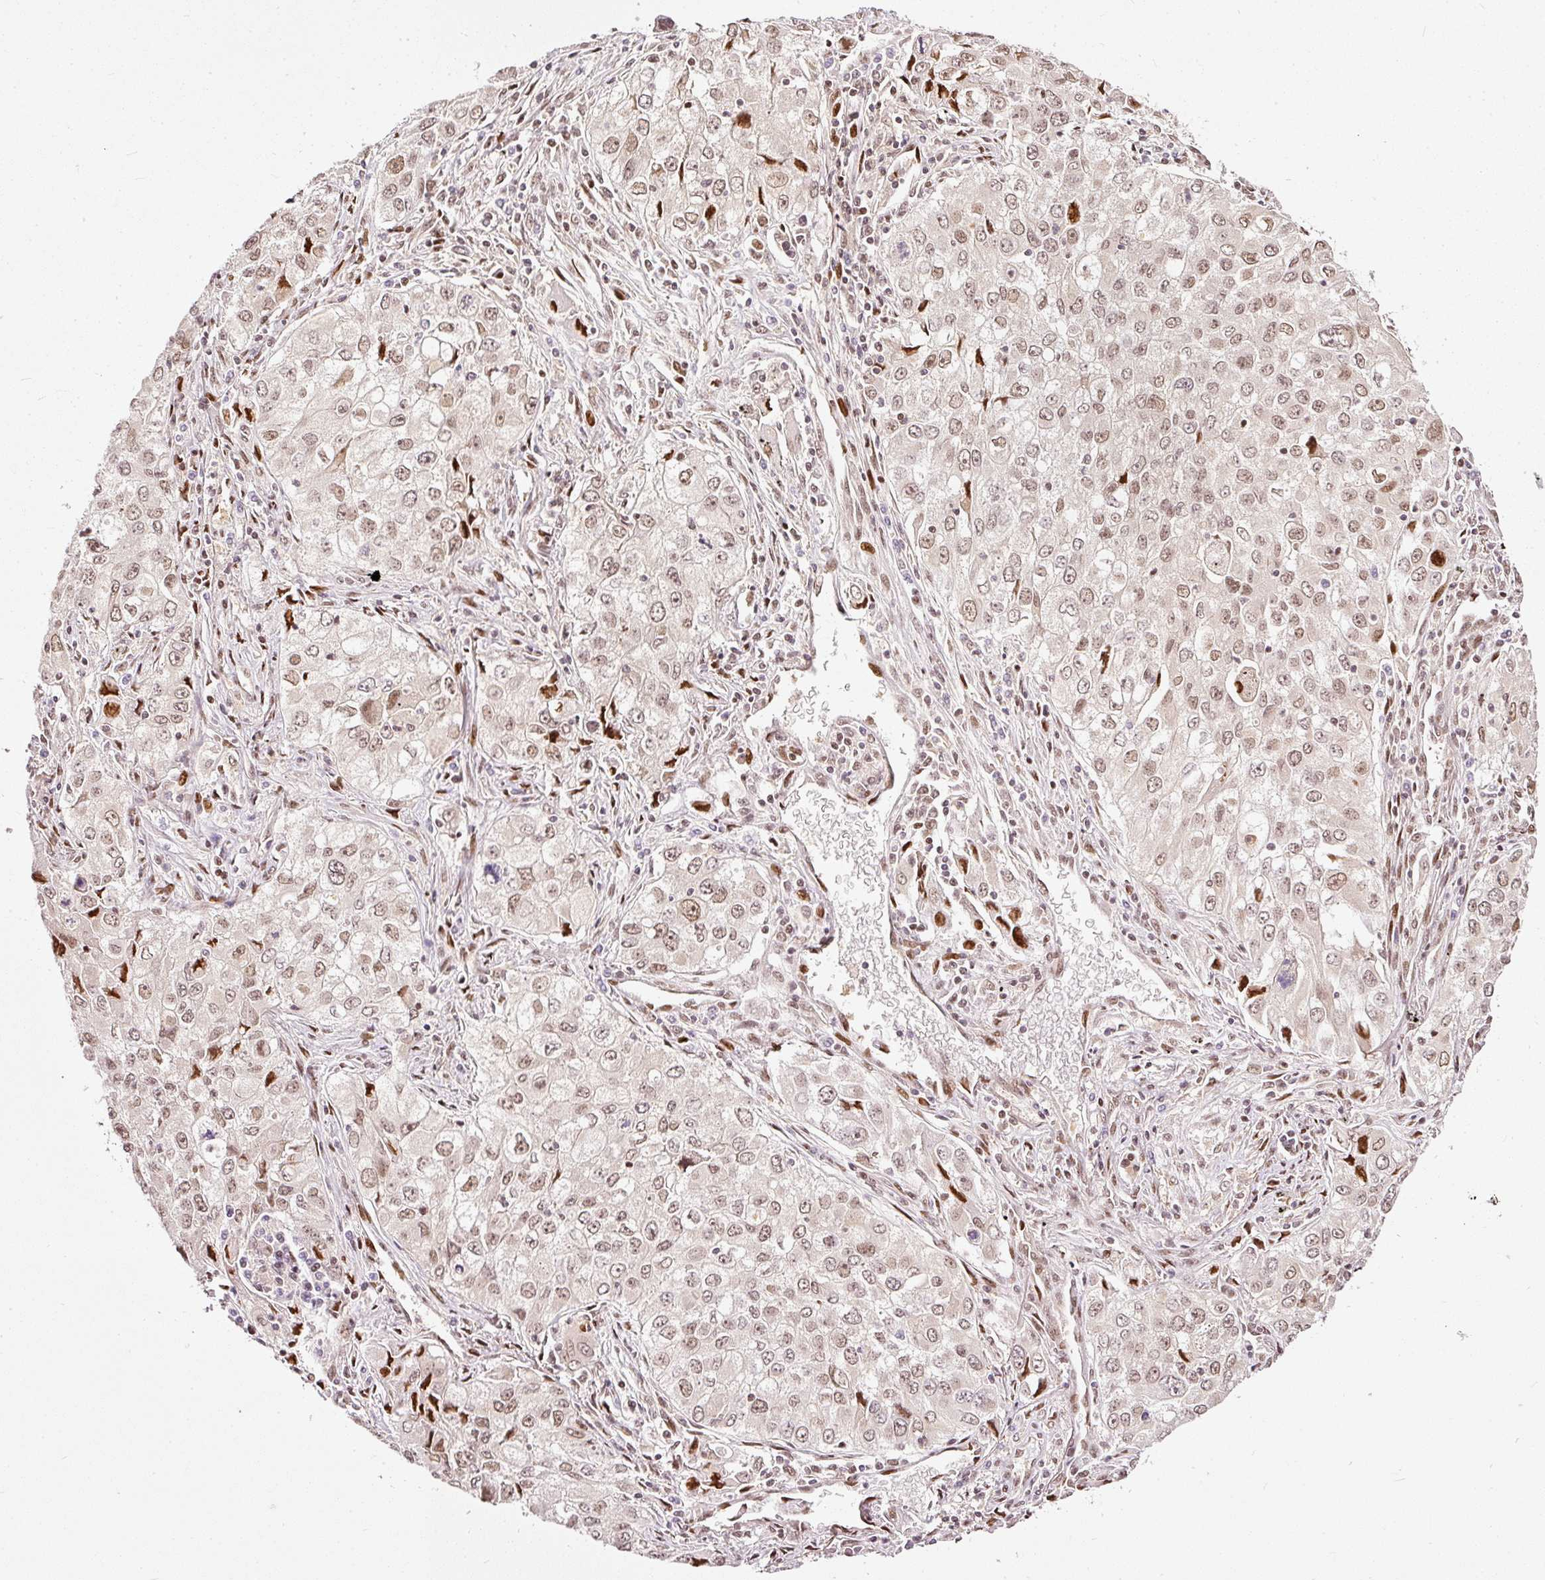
{"staining": {"intensity": "moderate", "quantity": ">75%", "location": "nuclear"}, "tissue": "lung cancer", "cell_type": "Tumor cells", "image_type": "cancer", "snomed": [{"axis": "morphology", "description": "Adenocarcinoma, NOS"}, {"axis": "morphology", "description": "Adenocarcinoma, metastatic, NOS"}, {"axis": "topography", "description": "Lymph node"}, {"axis": "topography", "description": "Lung"}], "caption": "Immunohistochemical staining of human lung adenocarcinoma demonstrates medium levels of moderate nuclear protein staining in about >75% of tumor cells.", "gene": "ZNF778", "patient": {"sex": "female", "age": 42}}